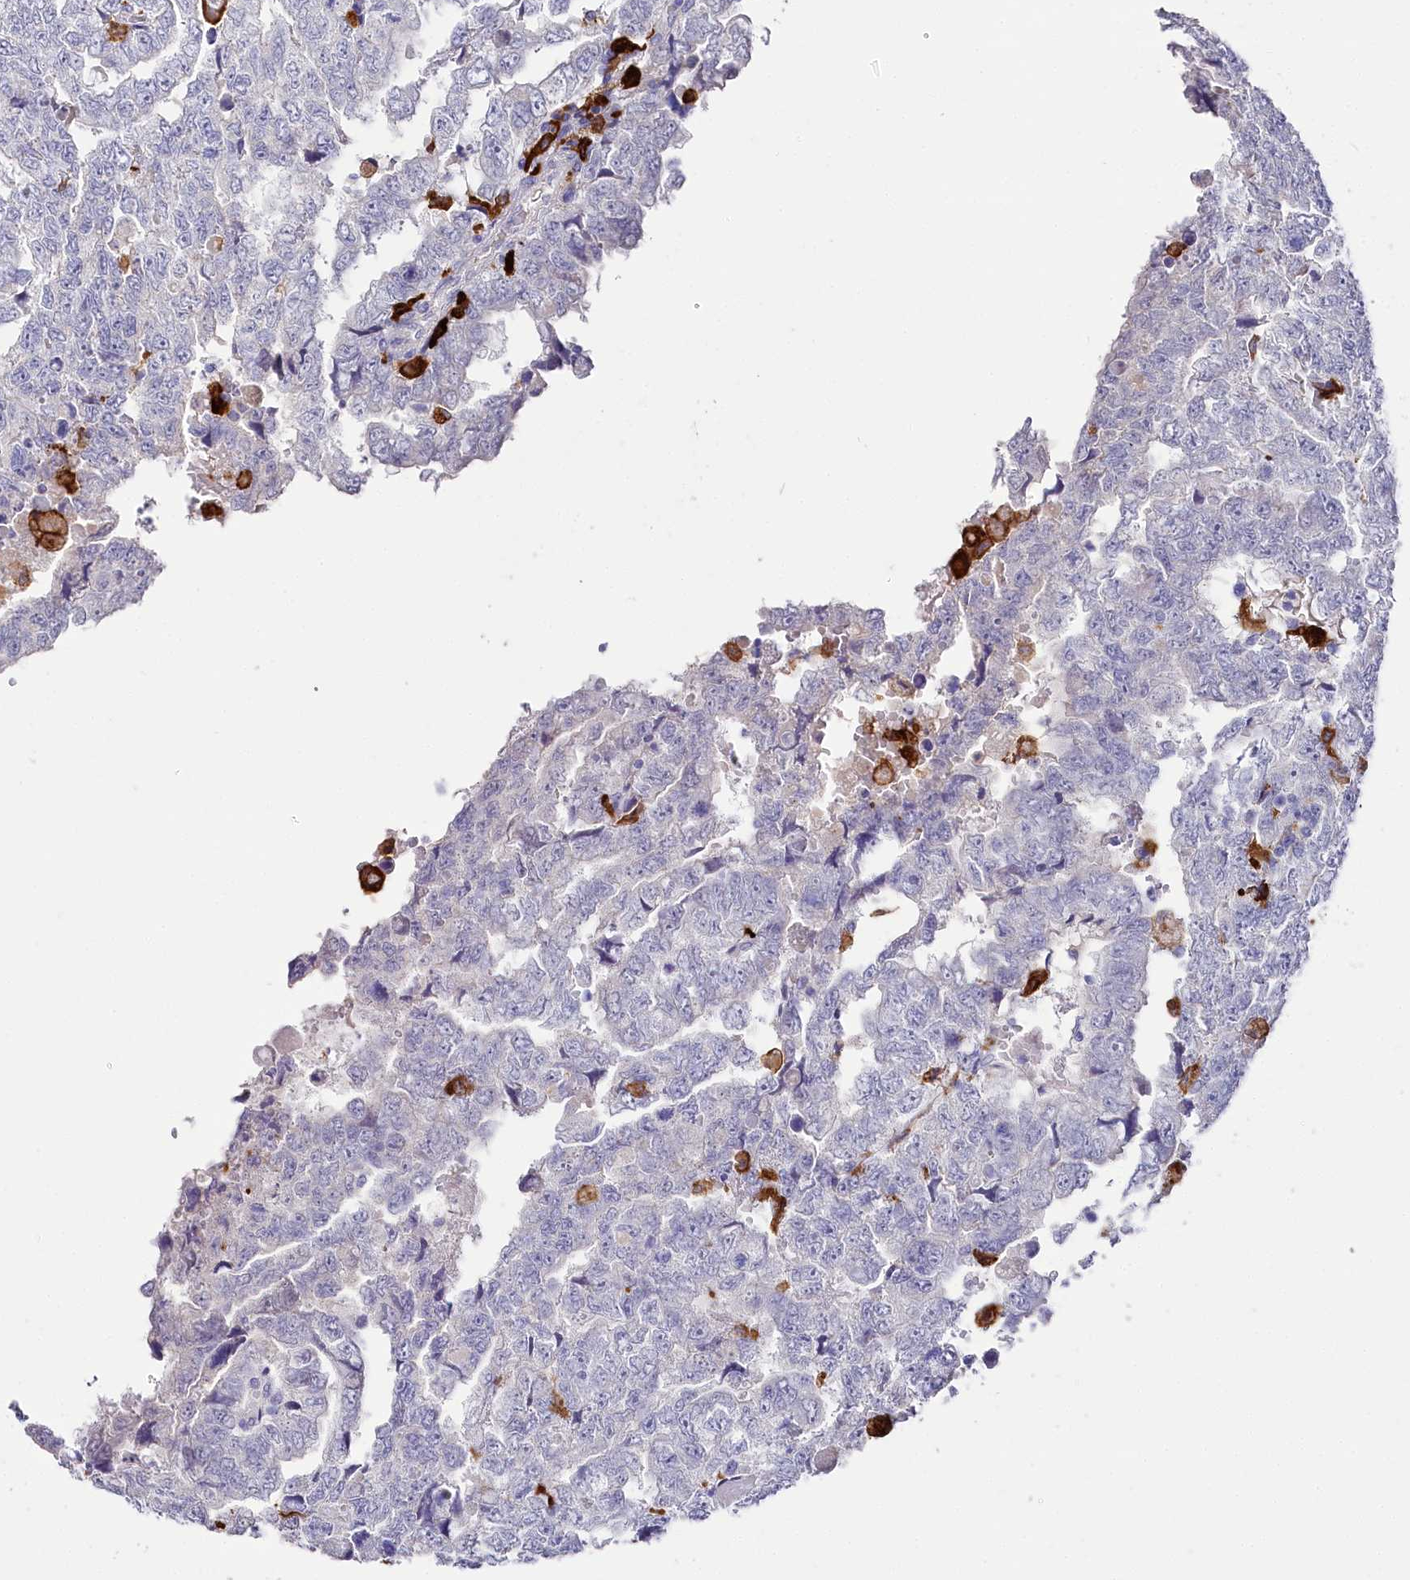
{"staining": {"intensity": "negative", "quantity": "none", "location": "none"}, "tissue": "testis cancer", "cell_type": "Tumor cells", "image_type": "cancer", "snomed": [{"axis": "morphology", "description": "Carcinoma, Embryonal, NOS"}, {"axis": "topography", "description": "Testis"}], "caption": "Human embryonal carcinoma (testis) stained for a protein using immunohistochemistry displays no staining in tumor cells.", "gene": "CLEC4M", "patient": {"sex": "male", "age": 36}}